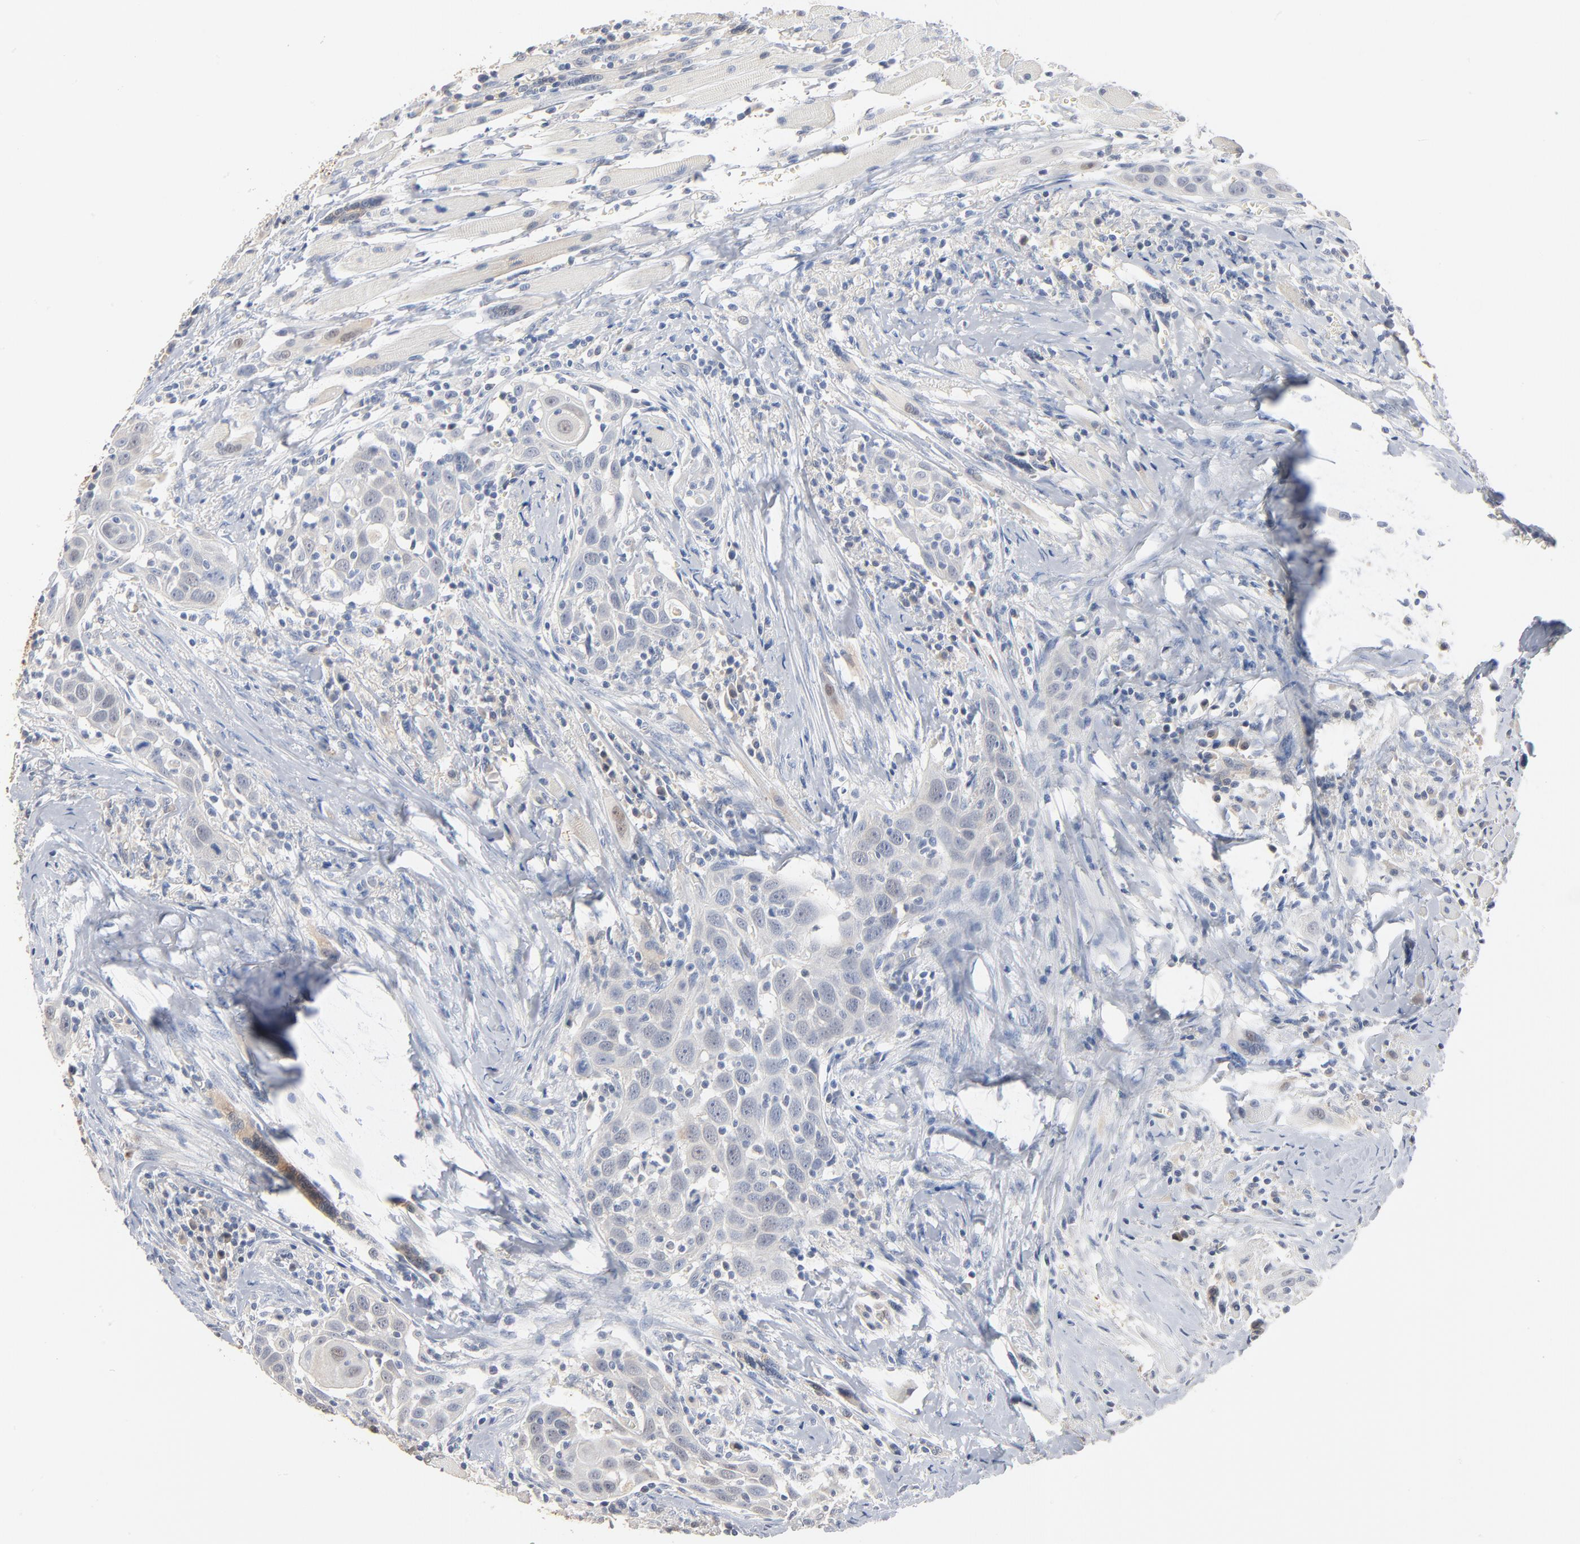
{"staining": {"intensity": "negative", "quantity": "none", "location": "none"}, "tissue": "head and neck cancer", "cell_type": "Tumor cells", "image_type": "cancer", "snomed": [{"axis": "morphology", "description": "Squamous cell carcinoma, NOS"}, {"axis": "topography", "description": "Oral tissue"}, {"axis": "topography", "description": "Head-Neck"}], "caption": "Immunohistochemistry (IHC) image of neoplastic tissue: head and neck squamous cell carcinoma stained with DAB demonstrates no significant protein staining in tumor cells.", "gene": "EPCAM", "patient": {"sex": "female", "age": 50}}